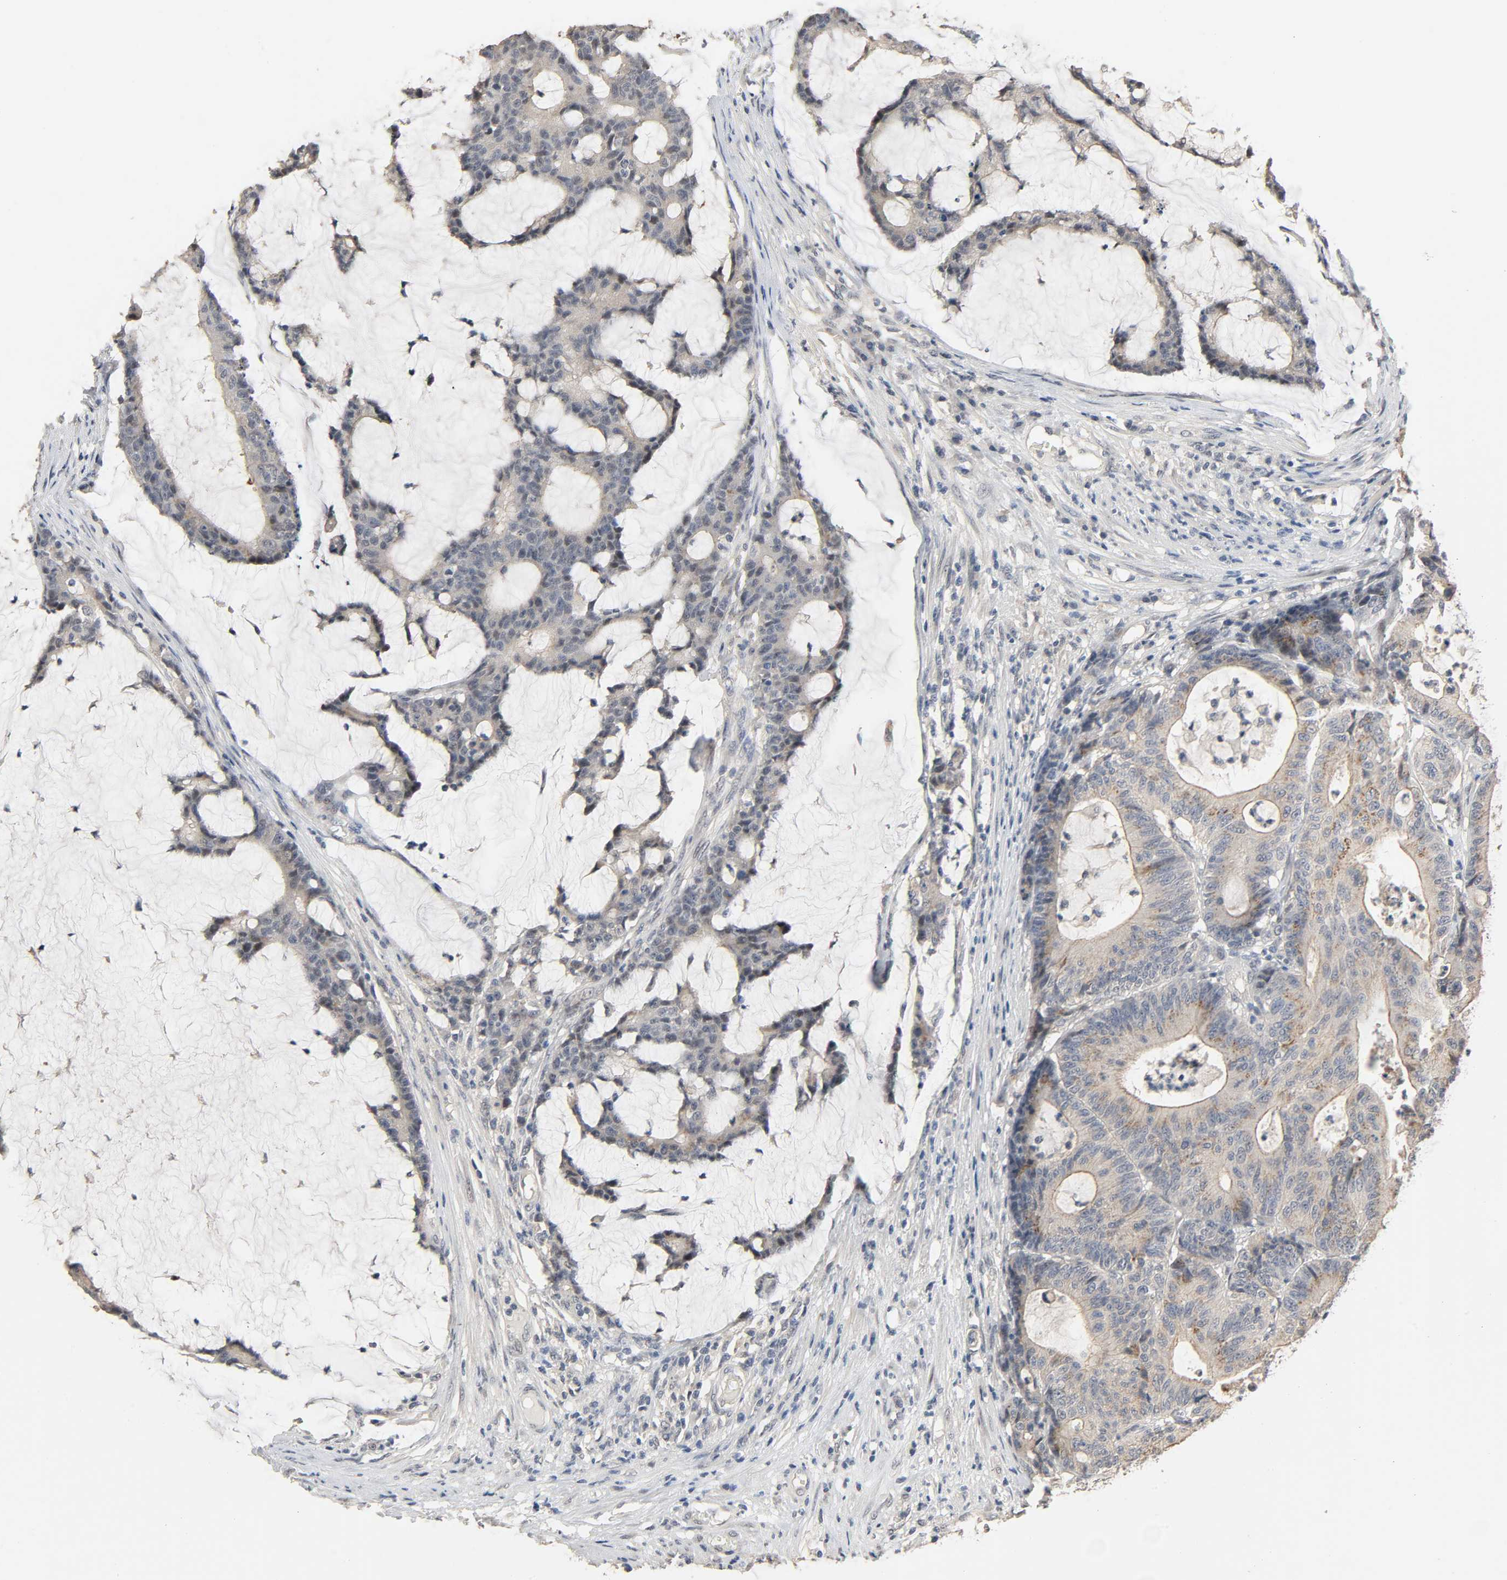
{"staining": {"intensity": "weak", "quantity": "25%-75%", "location": "cytoplasmic/membranous"}, "tissue": "colorectal cancer", "cell_type": "Tumor cells", "image_type": "cancer", "snomed": [{"axis": "morphology", "description": "Adenocarcinoma, NOS"}, {"axis": "topography", "description": "Colon"}], "caption": "This photomicrograph shows adenocarcinoma (colorectal) stained with immunohistochemistry to label a protein in brown. The cytoplasmic/membranous of tumor cells show weak positivity for the protein. Nuclei are counter-stained blue.", "gene": "MAGEA8", "patient": {"sex": "female", "age": 84}}